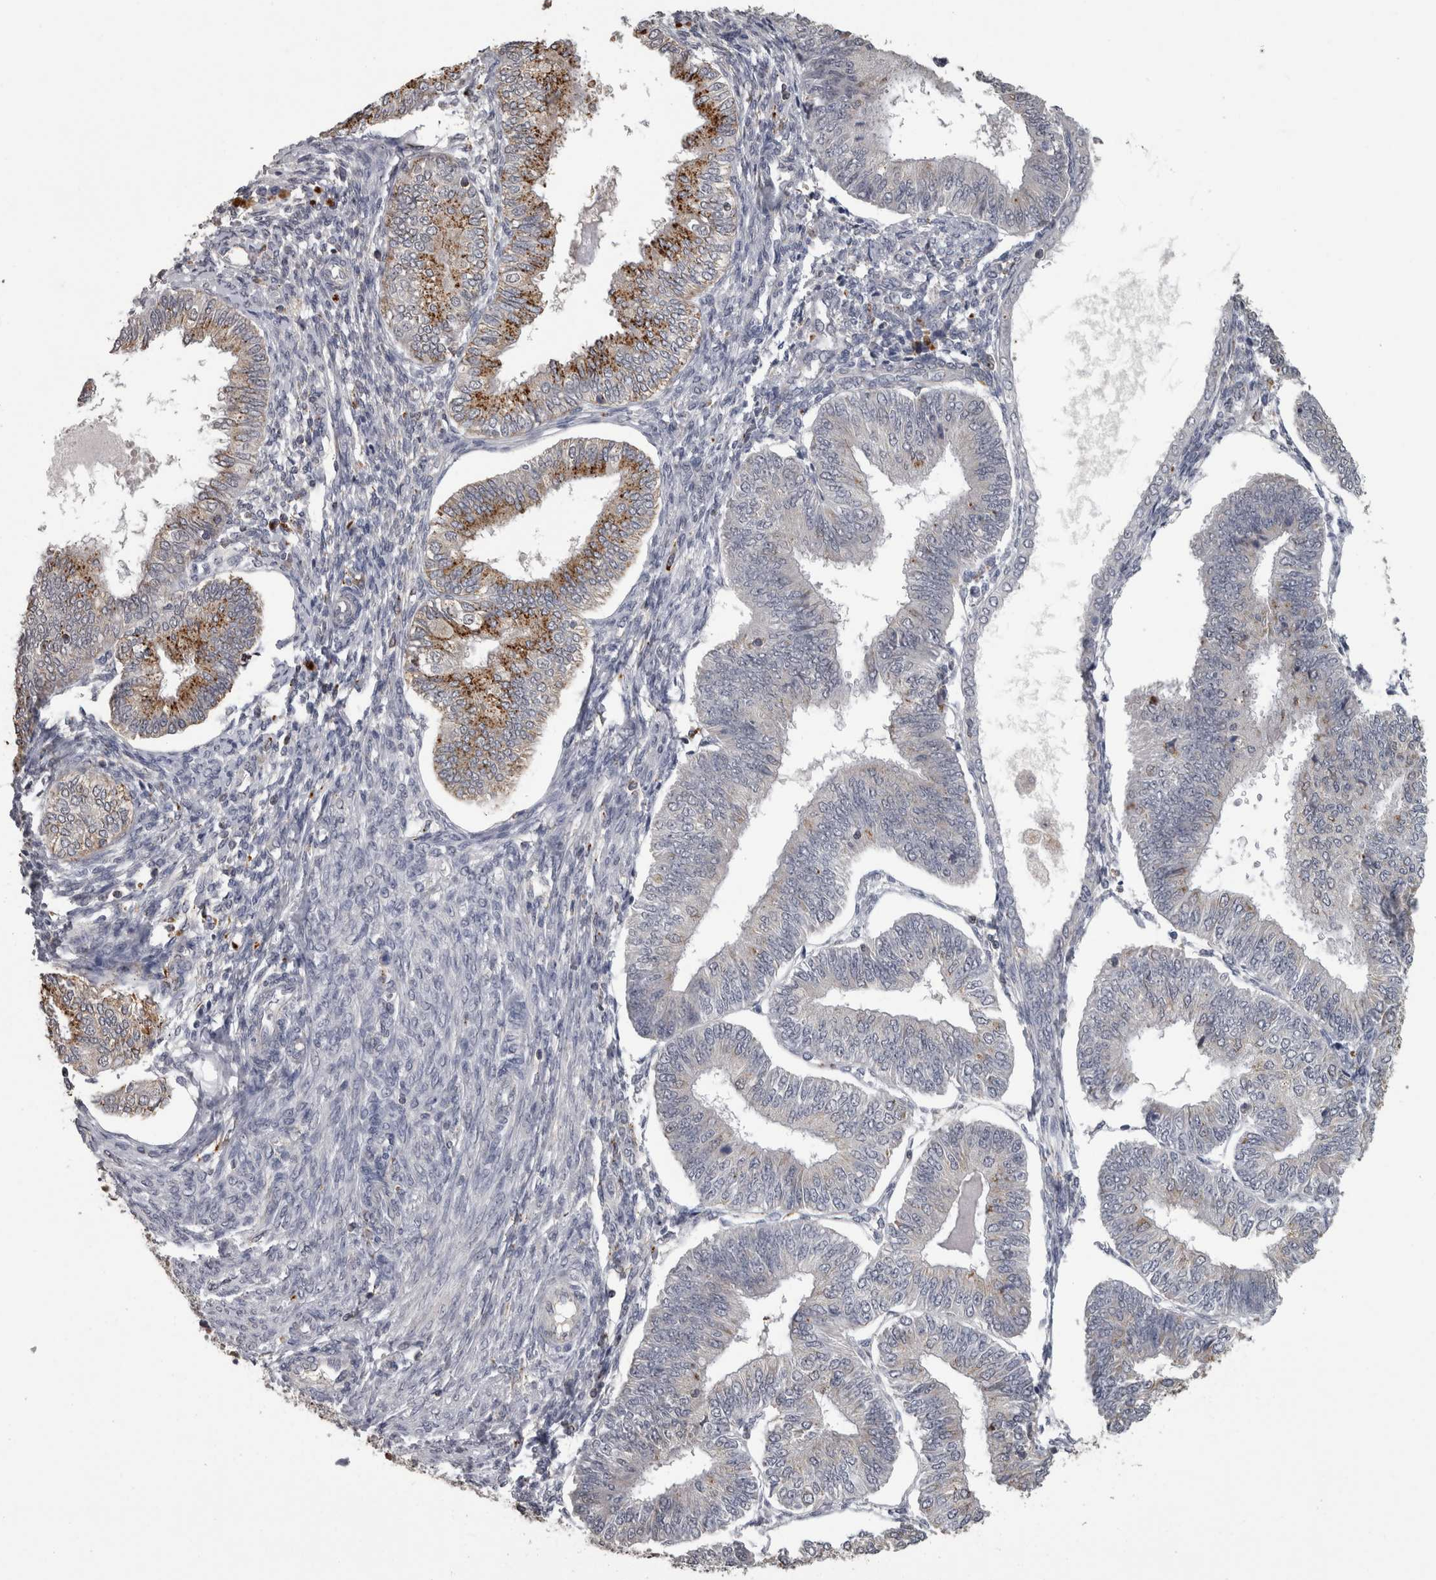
{"staining": {"intensity": "moderate", "quantity": "<25%", "location": "cytoplasmic/membranous"}, "tissue": "endometrial cancer", "cell_type": "Tumor cells", "image_type": "cancer", "snomed": [{"axis": "morphology", "description": "Adenocarcinoma, NOS"}, {"axis": "topography", "description": "Endometrium"}], "caption": "Tumor cells display low levels of moderate cytoplasmic/membranous positivity in about <25% of cells in human endometrial adenocarcinoma. The staining was performed using DAB (3,3'-diaminobenzidine) to visualize the protein expression in brown, while the nuclei were stained in blue with hematoxylin (Magnification: 20x).", "gene": "NAAA", "patient": {"sex": "female", "age": 58}}